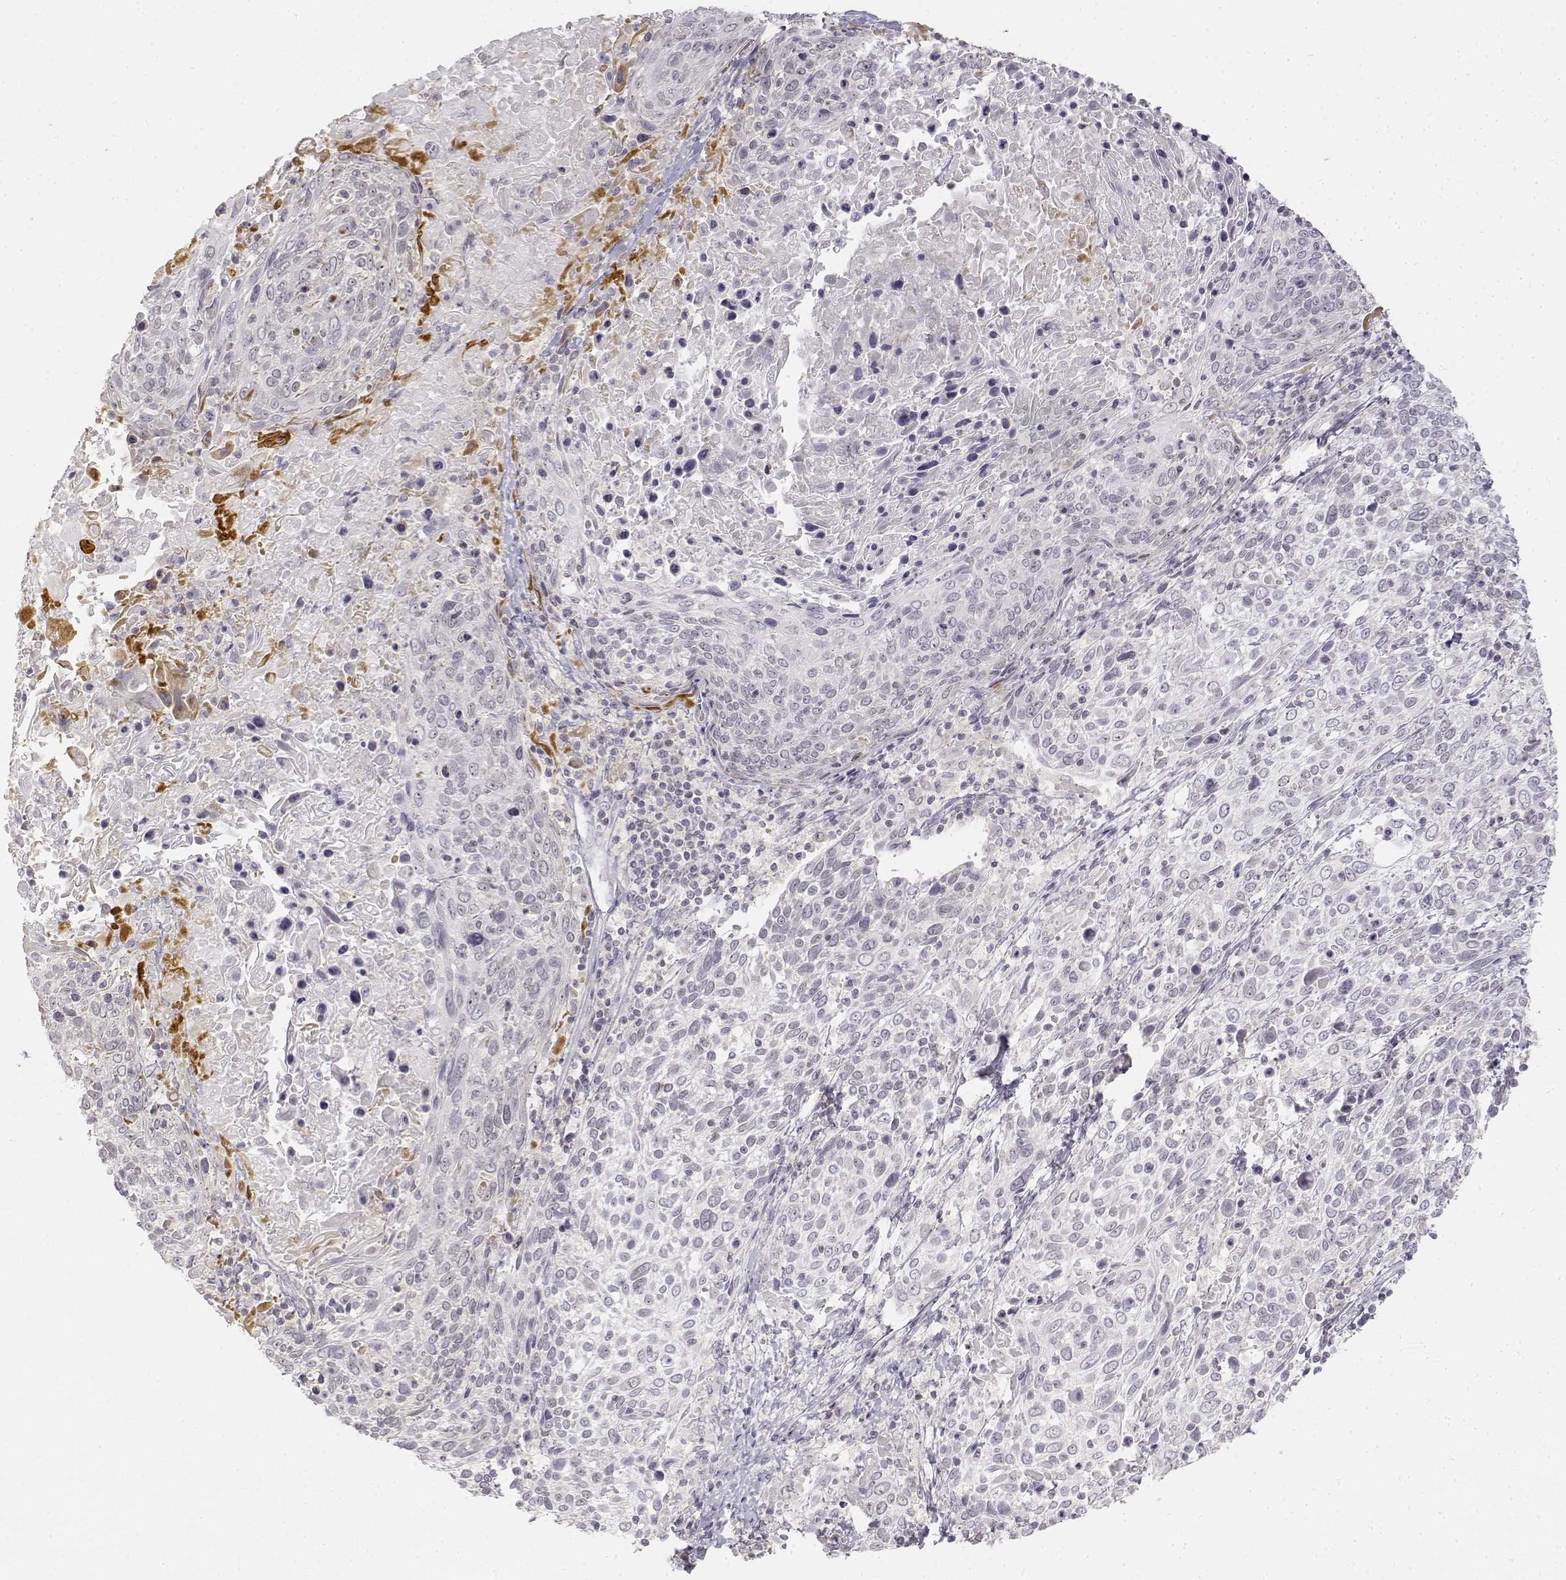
{"staining": {"intensity": "negative", "quantity": "none", "location": "none"}, "tissue": "cervical cancer", "cell_type": "Tumor cells", "image_type": "cancer", "snomed": [{"axis": "morphology", "description": "Squamous cell carcinoma, NOS"}, {"axis": "topography", "description": "Cervix"}], "caption": "Tumor cells show no significant protein expression in cervical squamous cell carcinoma.", "gene": "GLIPR1L2", "patient": {"sex": "female", "age": 61}}